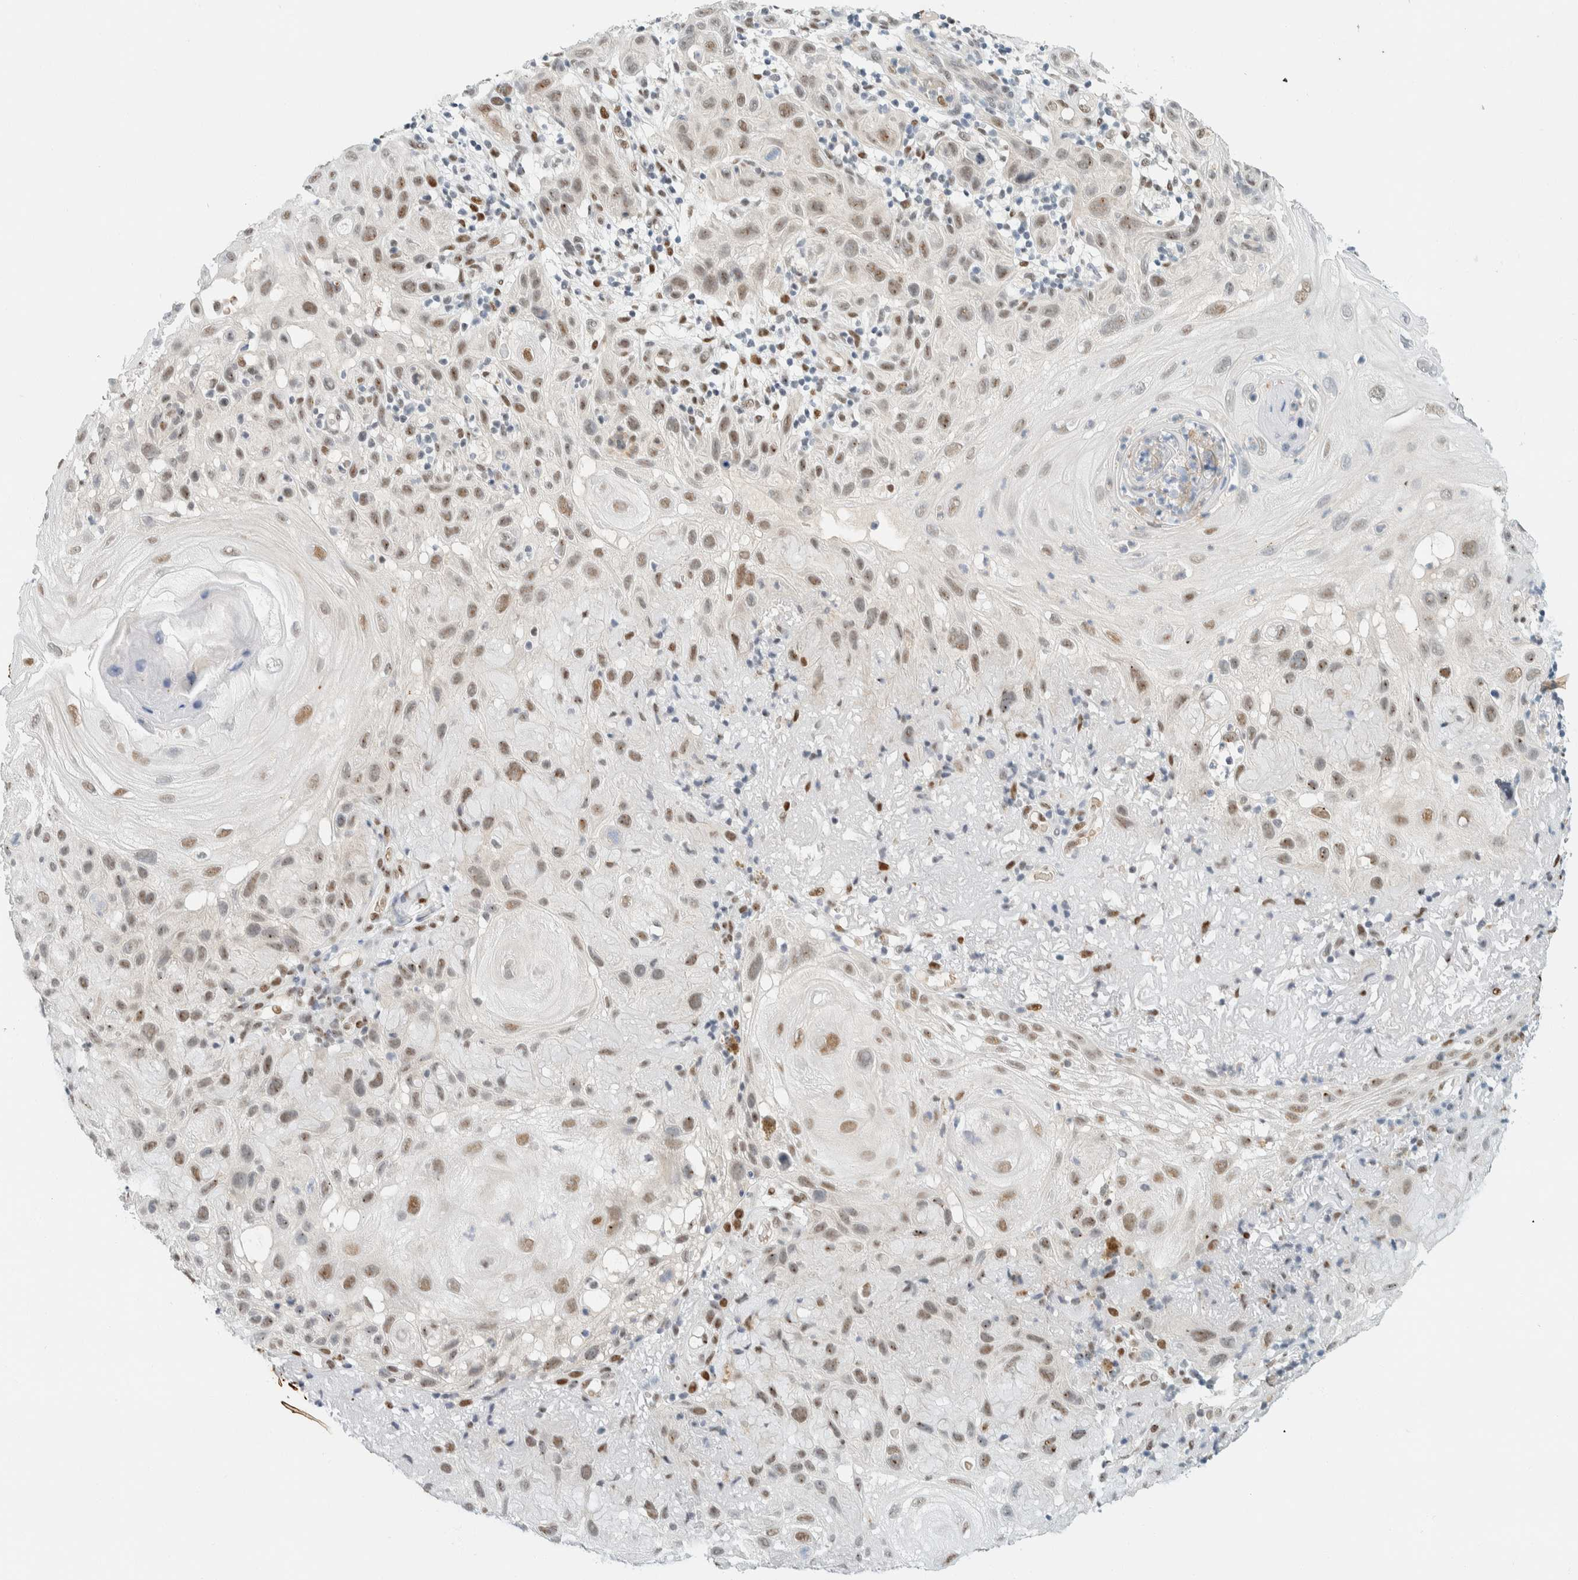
{"staining": {"intensity": "moderate", "quantity": "25%-75%", "location": "nuclear"}, "tissue": "skin cancer", "cell_type": "Tumor cells", "image_type": "cancer", "snomed": [{"axis": "morphology", "description": "Squamous cell carcinoma, NOS"}, {"axis": "topography", "description": "Skin"}], "caption": "High-power microscopy captured an immunohistochemistry photomicrograph of skin squamous cell carcinoma, revealing moderate nuclear staining in approximately 25%-75% of tumor cells.", "gene": "ZNF683", "patient": {"sex": "female", "age": 96}}